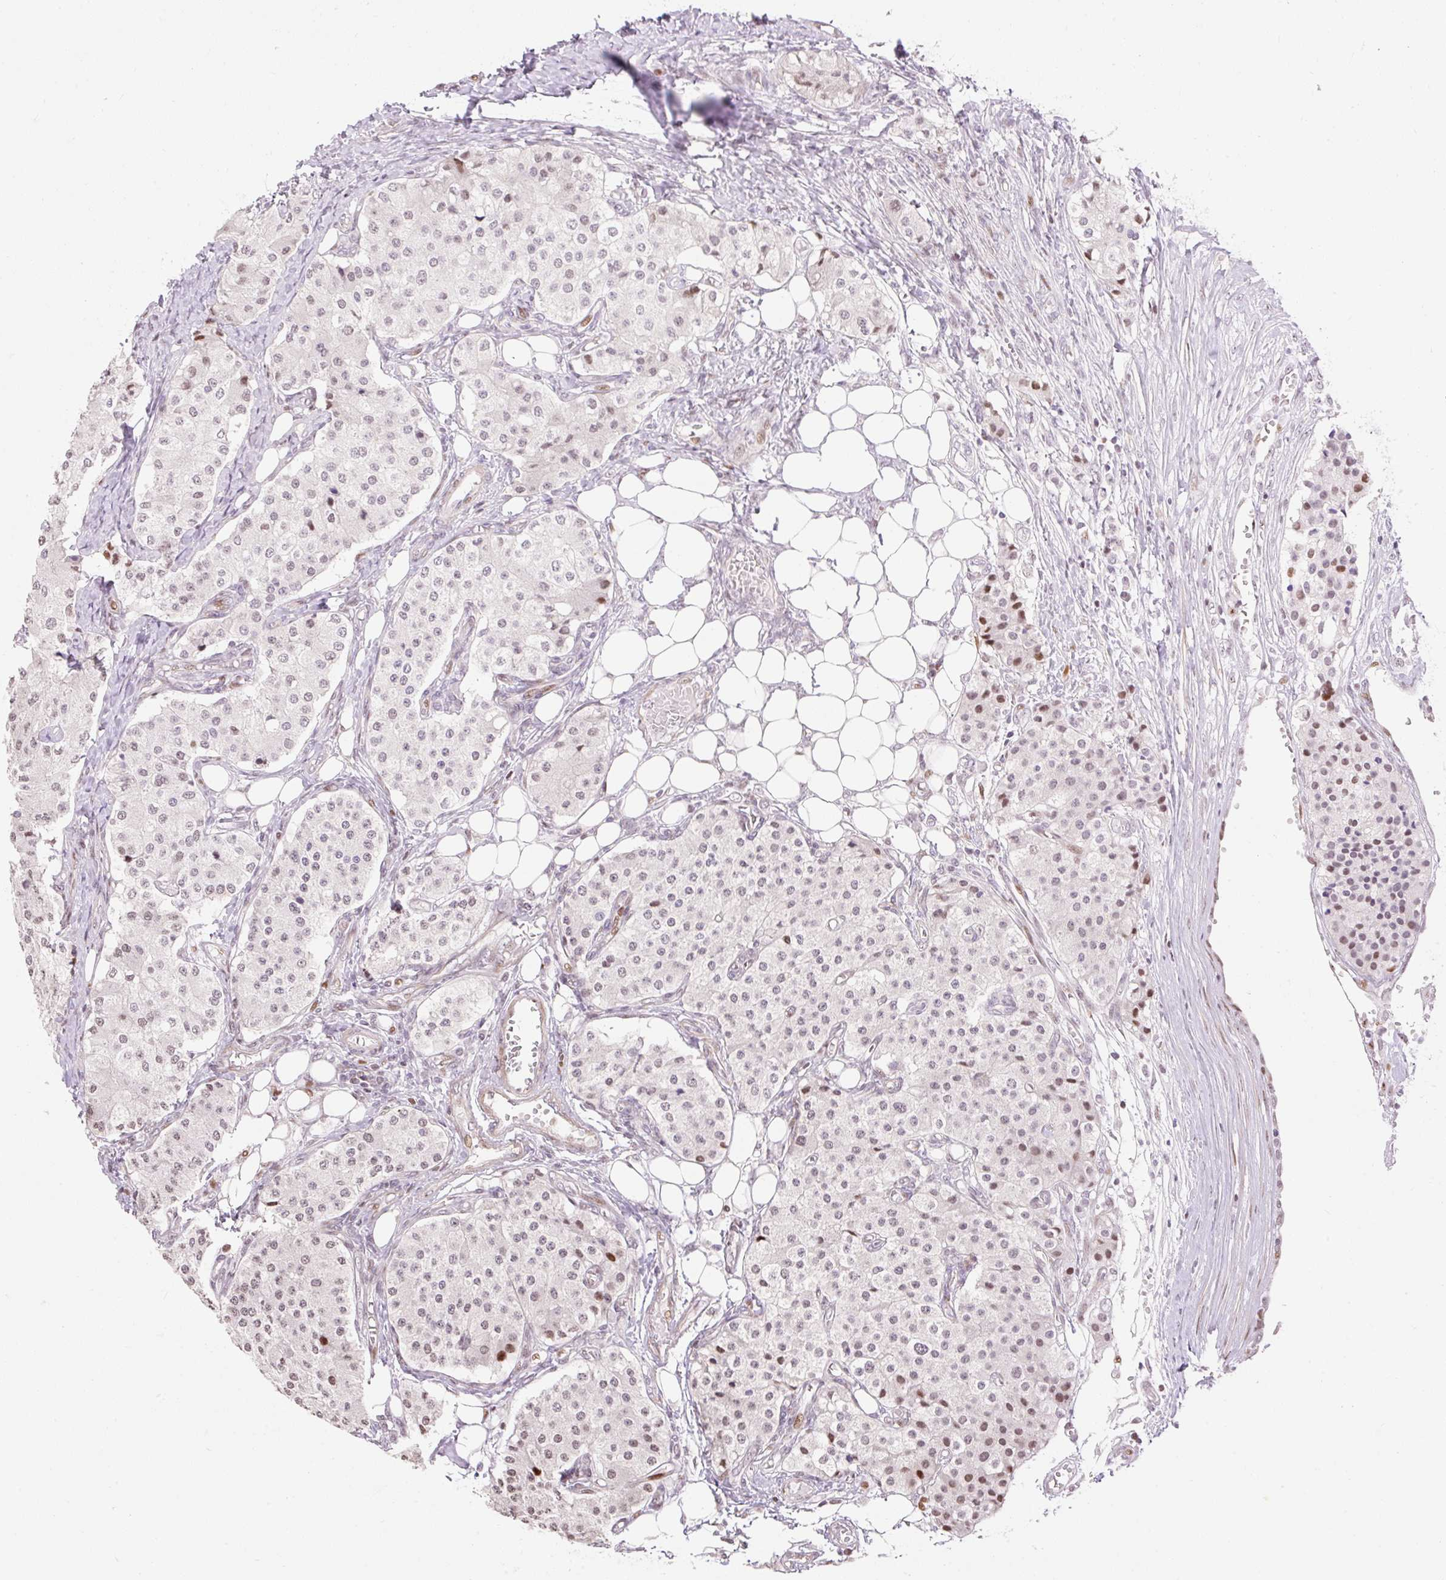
{"staining": {"intensity": "moderate", "quantity": "<25%", "location": "nuclear"}, "tissue": "carcinoid", "cell_type": "Tumor cells", "image_type": "cancer", "snomed": [{"axis": "morphology", "description": "Carcinoid, malignant, NOS"}, {"axis": "topography", "description": "Colon"}], "caption": "Immunohistochemical staining of human carcinoid reveals low levels of moderate nuclear staining in about <25% of tumor cells.", "gene": "RIPPLY3", "patient": {"sex": "female", "age": 52}}